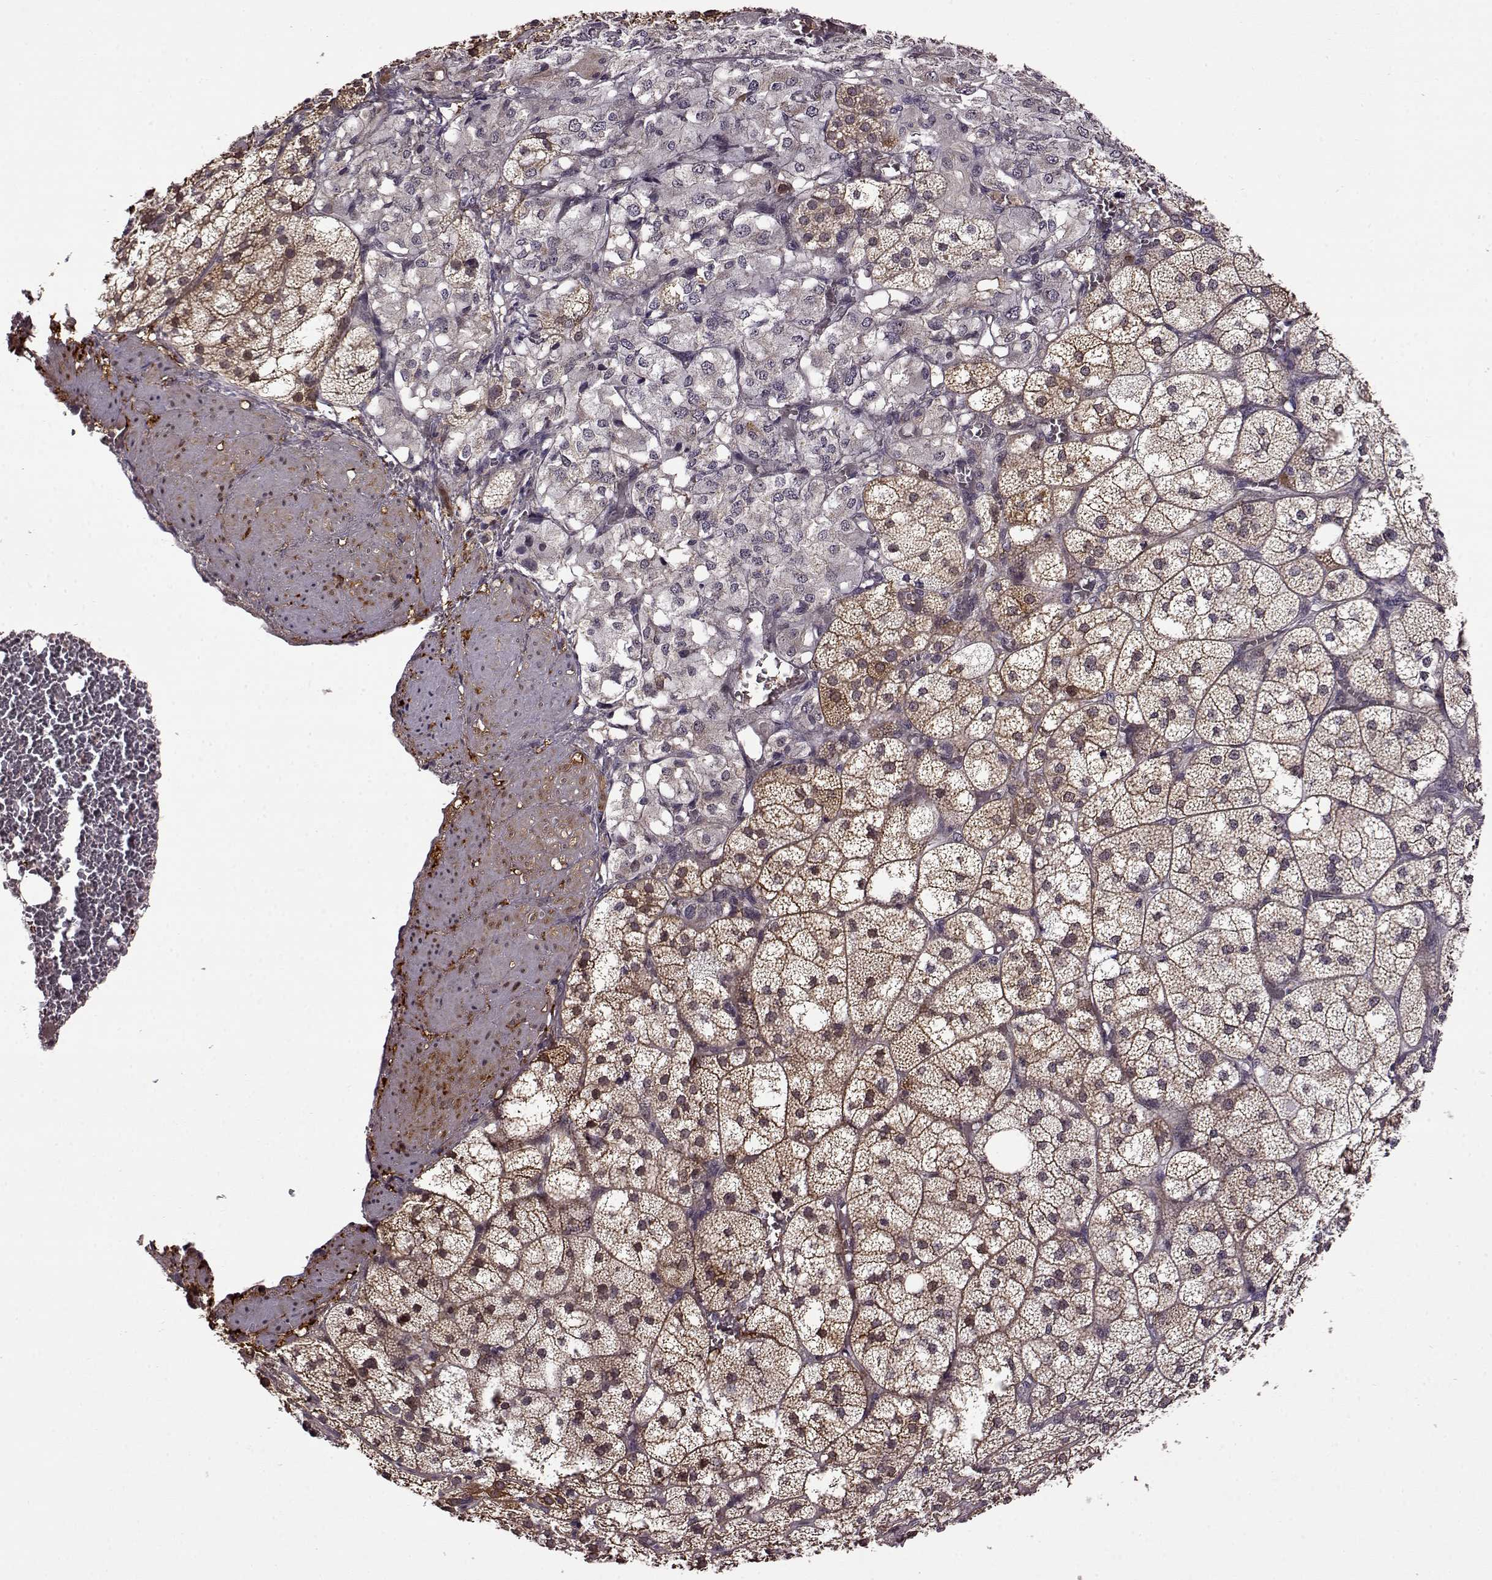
{"staining": {"intensity": "moderate", "quantity": "25%-75%", "location": "cytoplasmic/membranous"}, "tissue": "adrenal gland", "cell_type": "Glandular cells", "image_type": "normal", "snomed": [{"axis": "morphology", "description": "Normal tissue, NOS"}, {"axis": "topography", "description": "Adrenal gland"}], "caption": "Immunohistochemical staining of unremarkable adrenal gland reveals medium levels of moderate cytoplasmic/membranous expression in about 25%-75% of glandular cells. The protein of interest is stained brown, and the nuclei are stained in blue (DAB (3,3'-diaminobenzidine) IHC with brightfield microscopy, high magnification).", "gene": "MAIP1", "patient": {"sex": "female", "age": 60}}